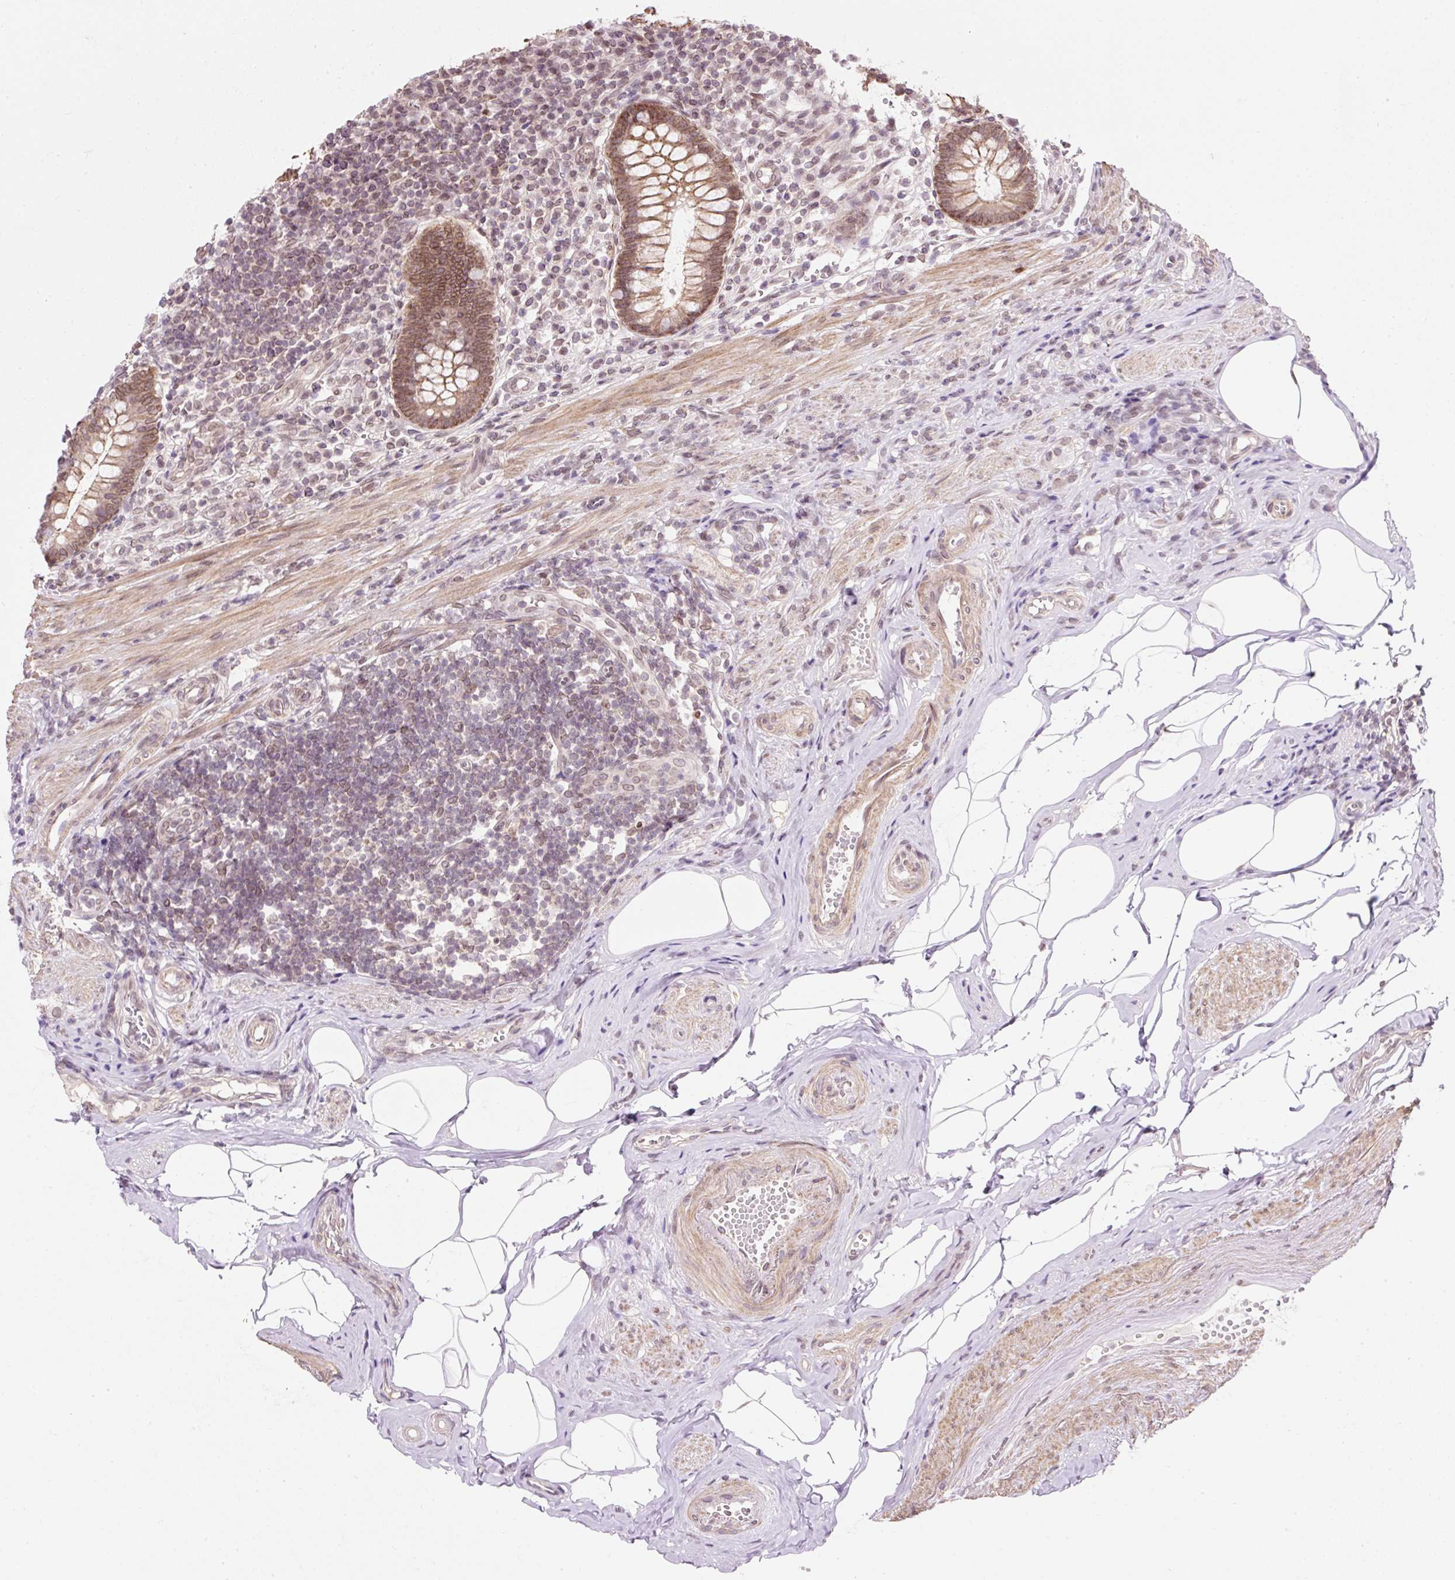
{"staining": {"intensity": "moderate", "quantity": ">75%", "location": "cytoplasmic/membranous,nuclear"}, "tissue": "appendix", "cell_type": "Glandular cells", "image_type": "normal", "snomed": [{"axis": "morphology", "description": "Normal tissue, NOS"}, {"axis": "topography", "description": "Appendix"}], "caption": "Immunohistochemistry (DAB (3,3'-diaminobenzidine)) staining of unremarkable appendix exhibits moderate cytoplasmic/membranous,nuclear protein staining in approximately >75% of glandular cells.", "gene": "ZNF610", "patient": {"sex": "female", "age": 56}}